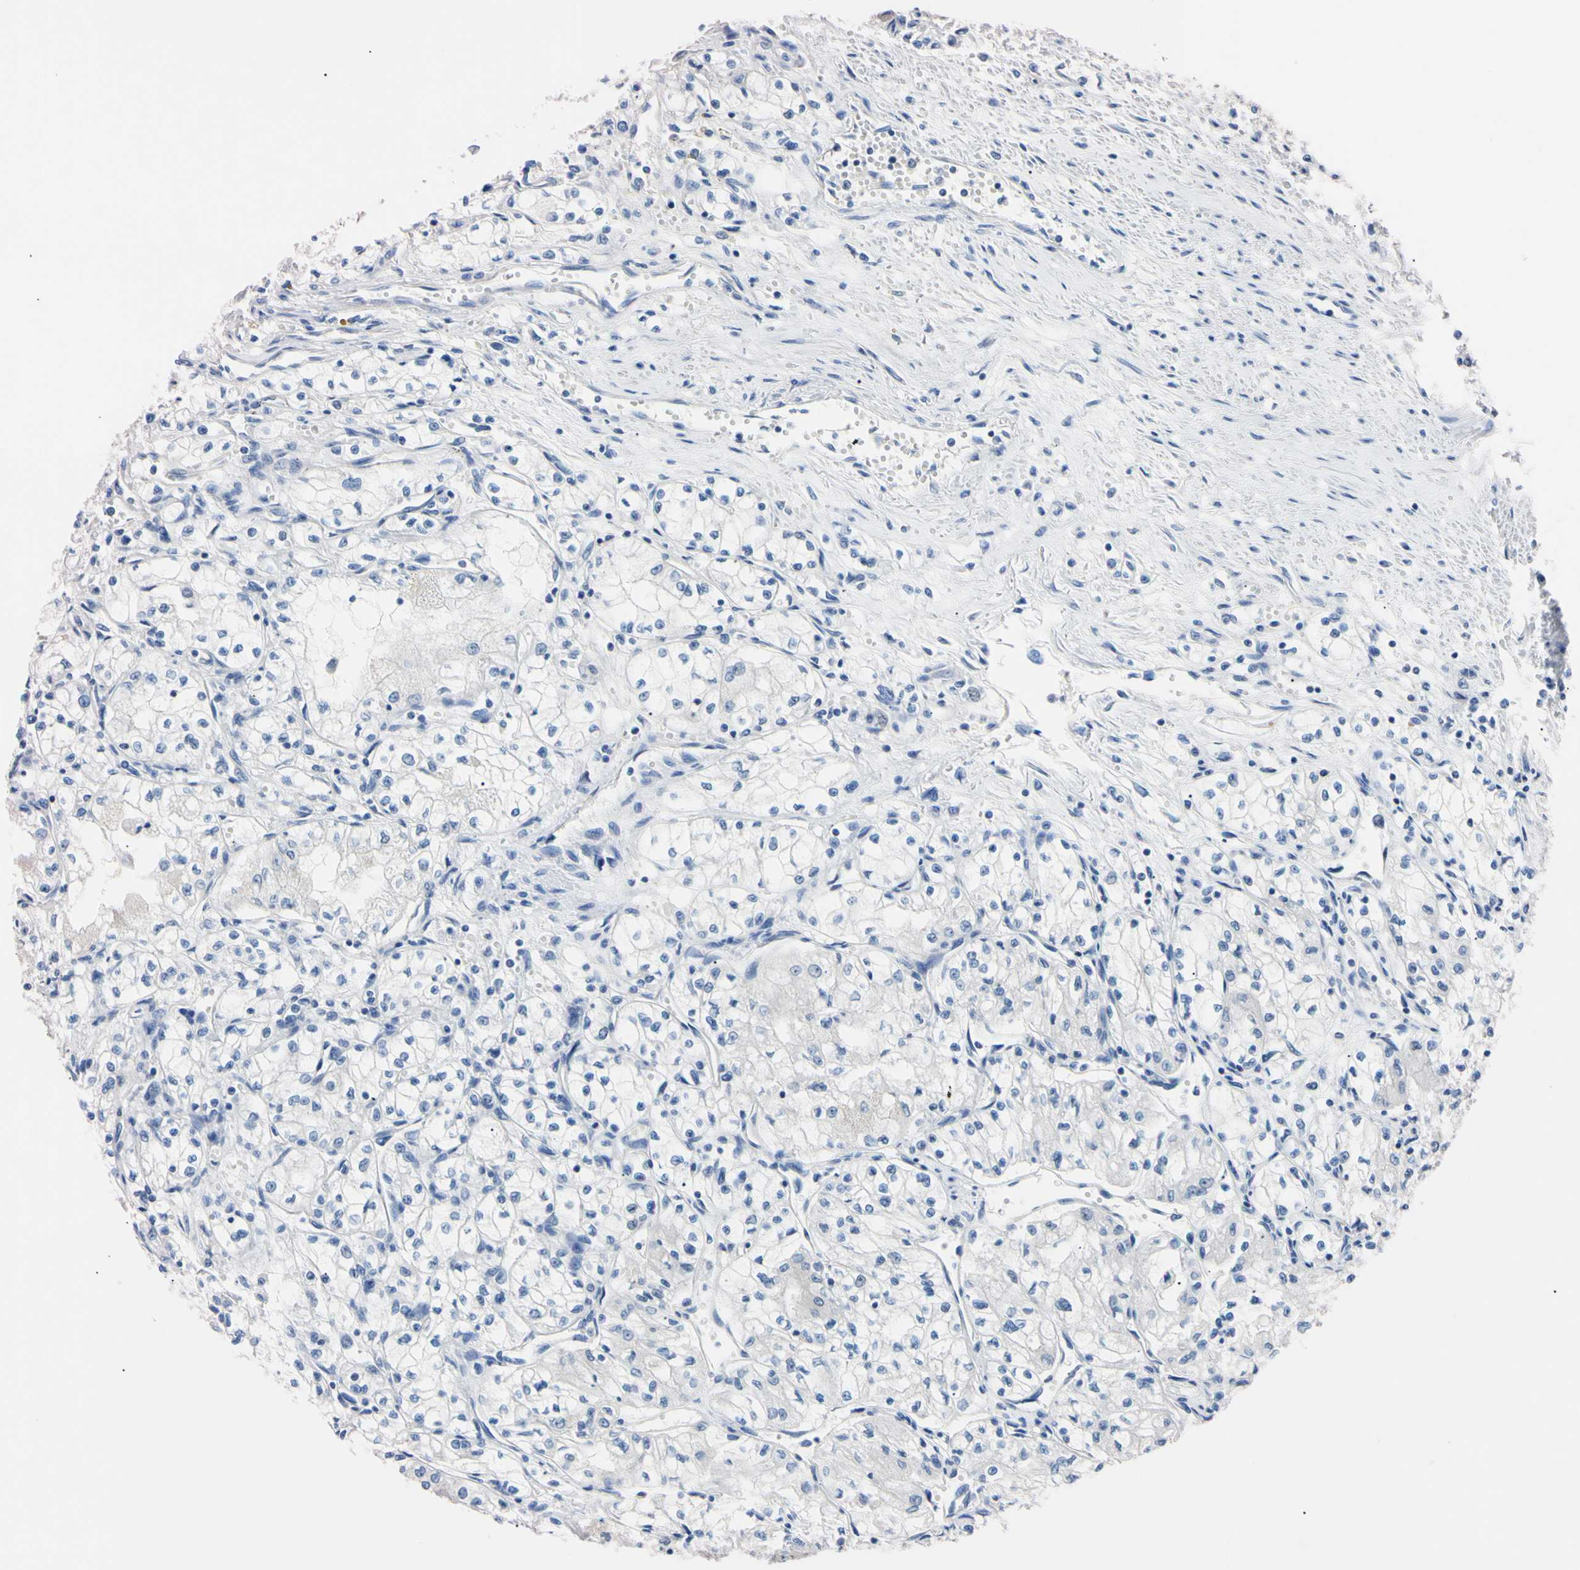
{"staining": {"intensity": "weak", "quantity": "<25%", "location": "cytoplasmic/membranous"}, "tissue": "renal cancer", "cell_type": "Tumor cells", "image_type": "cancer", "snomed": [{"axis": "morphology", "description": "Normal tissue, NOS"}, {"axis": "morphology", "description": "Adenocarcinoma, NOS"}, {"axis": "topography", "description": "Kidney"}], "caption": "The immunohistochemistry (IHC) image has no significant expression in tumor cells of renal cancer (adenocarcinoma) tissue.", "gene": "RARS1", "patient": {"sex": "male", "age": 59}}